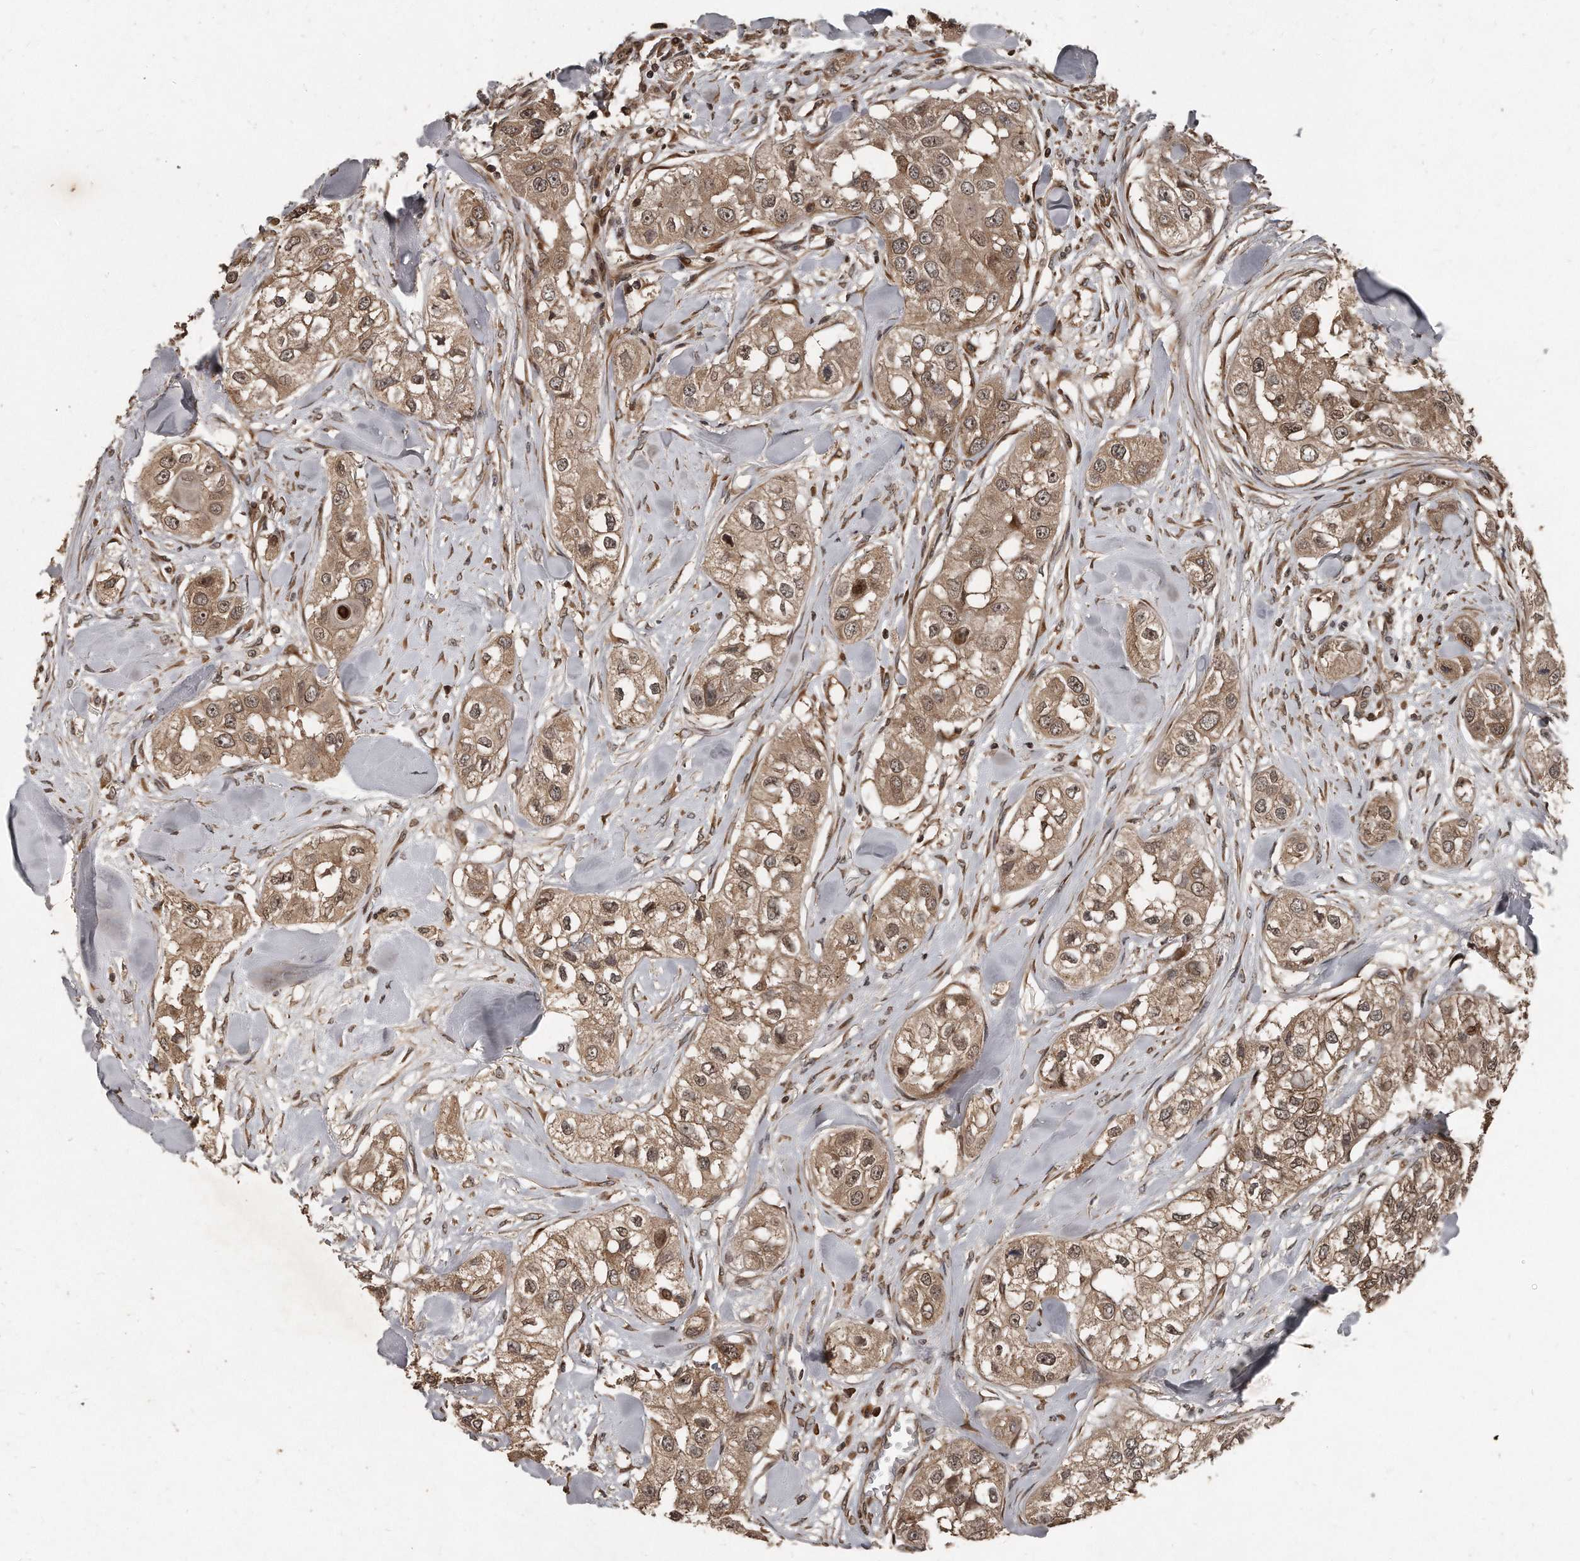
{"staining": {"intensity": "moderate", "quantity": ">75%", "location": "cytoplasmic/membranous,nuclear"}, "tissue": "head and neck cancer", "cell_type": "Tumor cells", "image_type": "cancer", "snomed": [{"axis": "morphology", "description": "Normal tissue, NOS"}, {"axis": "morphology", "description": "Squamous cell carcinoma, NOS"}, {"axis": "topography", "description": "Skeletal muscle"}, {"axis": "topography", "description": "Head-Neck"}], "caption": "Protein staining demonstrates moderate cytoplasmic/membranous and nuclear staining in about >75% of tumor cells in squamous cell carcinoma (head and neck). The staining was performed using DAB (3,3'-diaminobenzidine) to visualize the protein expression in brown, while the nuclei were stained in blue with hematoxylin (Magnification: 20x).", "gene": "GCH1", "patient": {"sex": "male", "age": 51}}